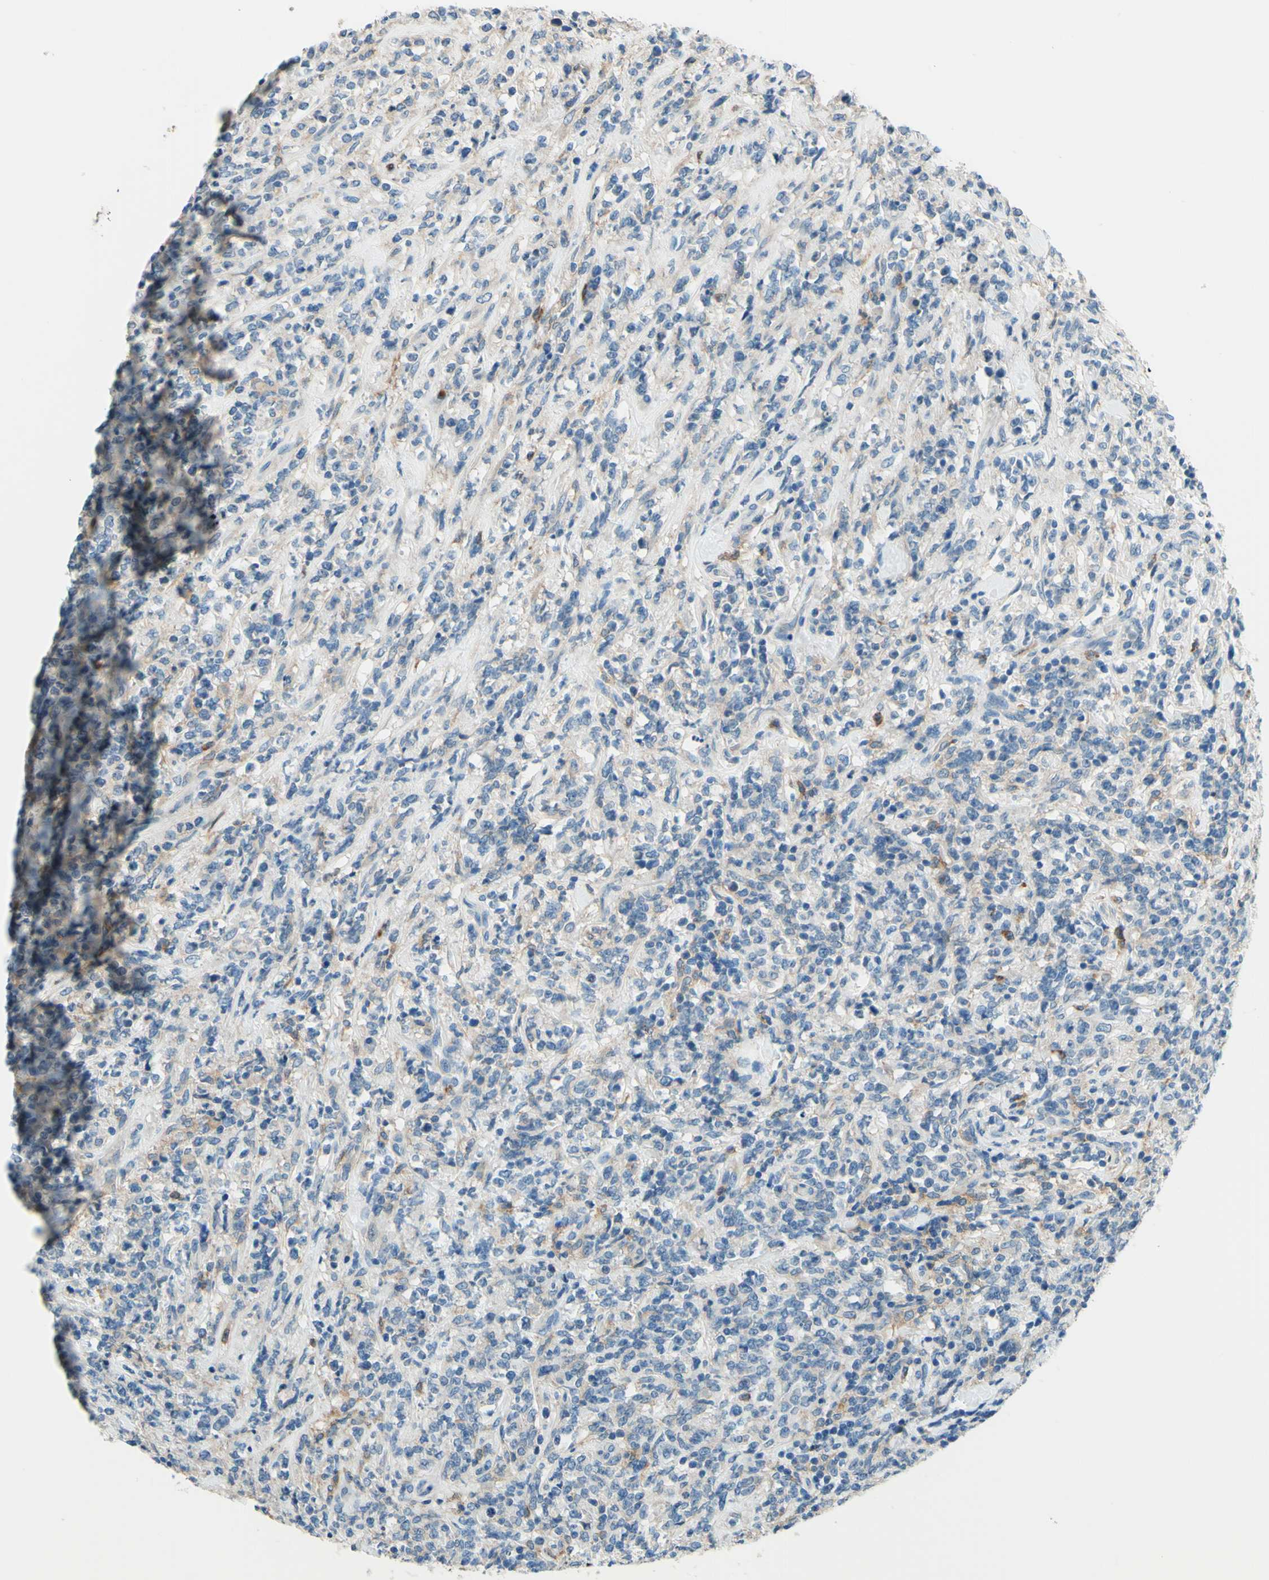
{"staining": {"intensity": "negative", "quantity": "none", "location": "none"}, "tissue": "lymphoma", "cell_type": "Tumor cells", "image_type": "cancer", "snomed": [{"axis": "morphology", "description": "Malignant lymphoma, non-Hodgkin's type, High grade"}, {"axis": "topography", "description": "Soft tissue"}], "caption": "Tumor cells show no significant protein expression in lymphoma.", "gene": "SIGLEC9", "patient": {"sex": "male", "age": 18}}